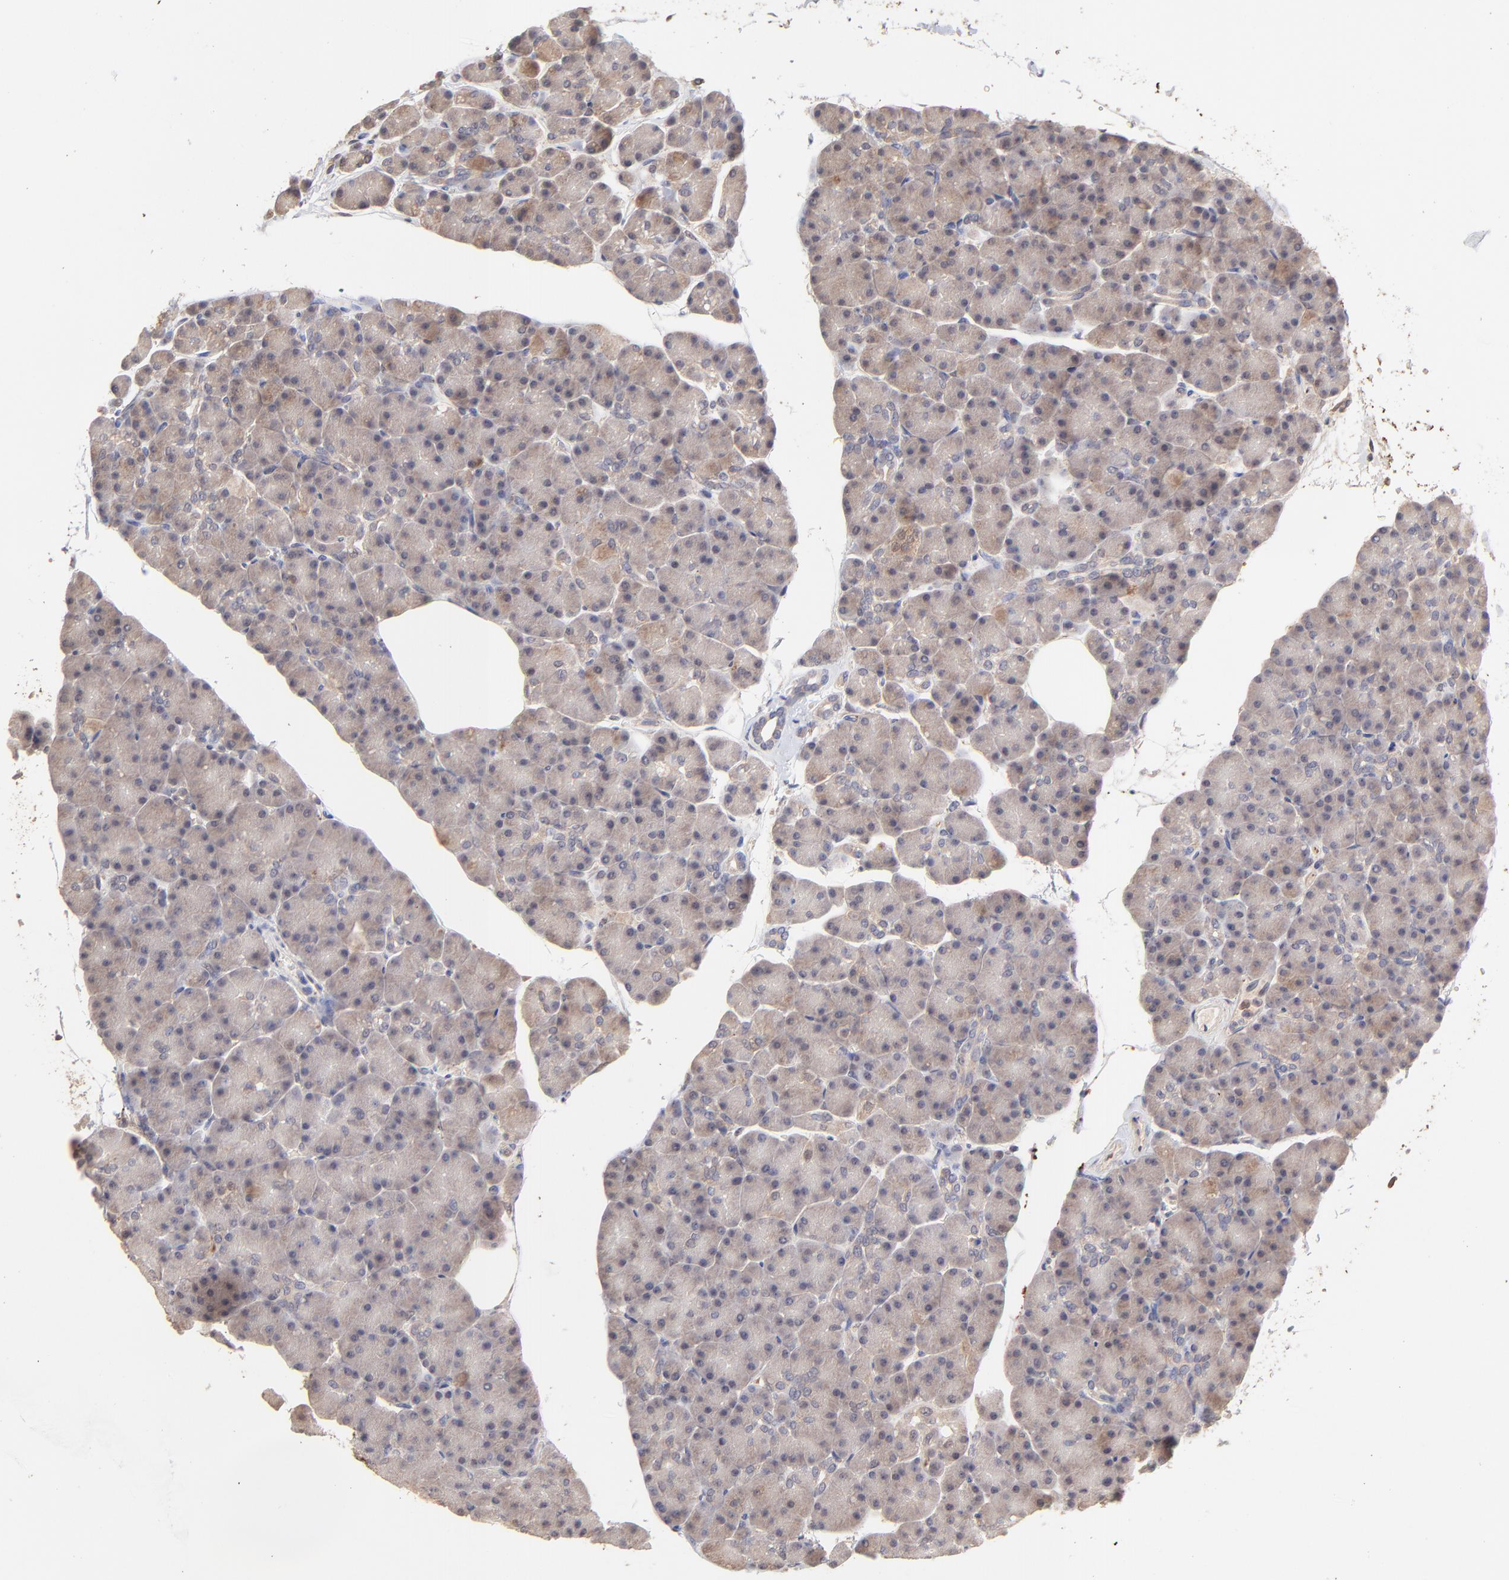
{"staining": {"intensity": "weak", "quantity": ">75%", "location": "cytoplasmic/membranous"}, "tissue": "pancreas", "cell_type": "Exocrine glandular cells", "image_type": "normal", "snomed": [{"axis": "morphology", "description": "Normal tissue, NOS"}, {"axis": "topography", "description": "Pancreas"}], "caption": "Exocrine glandular cells show weak cytoplasmic/membranous expression in approximately >75% of cells in normal pancreas.", "gene": "PSMD14", "patient": {"sex": "female", "age": 43}}